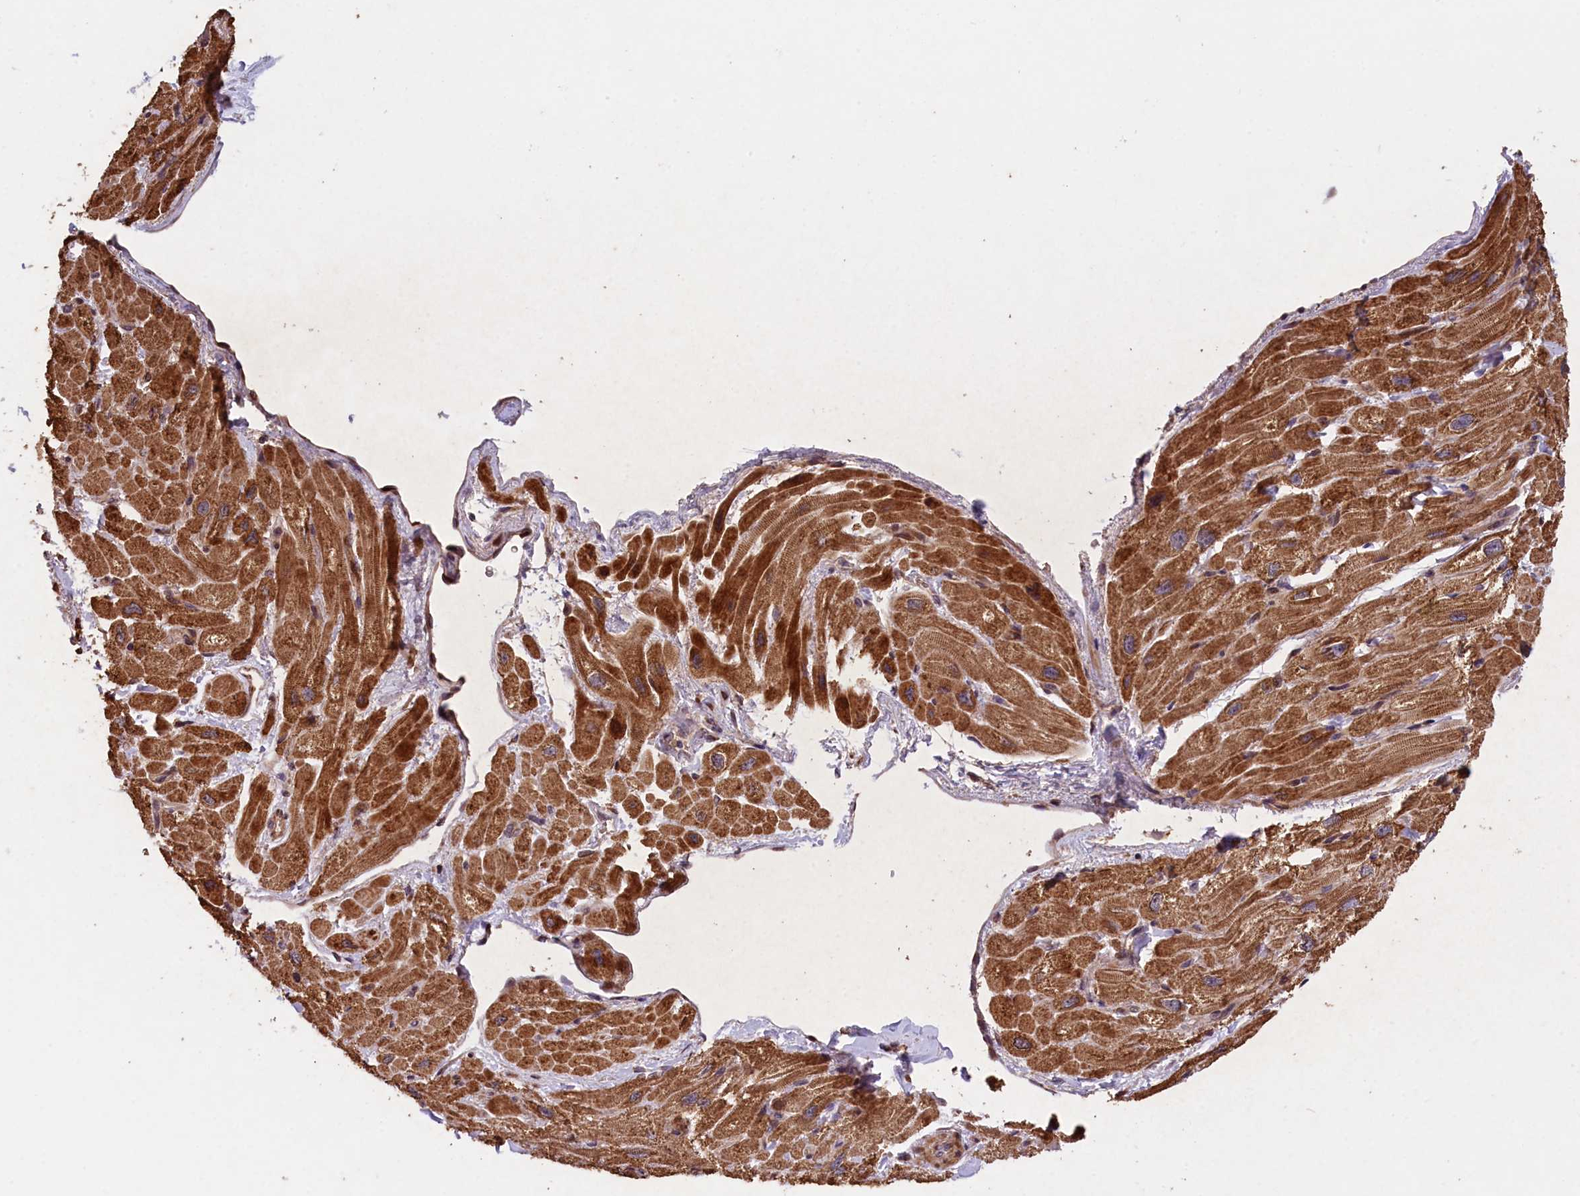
{"staining": {"intensity": "moderate", "quantity": ">75%", "location": "cytoplasmic/membranous"}, "tissue": "heart muscle", "cell_type": "Cardiomyocytes", "image_type": "normal", "snomed": [{"axis": "morphology", "description": "Normal tissue, NOS"}, {"axis": "topography", "description": "Heart"}], "caption": "Immunohistochemistry (DAB) staining of unremarkable human heart muscle displays moderate cytoplasmic/membranous protein staining in approximately >75% of cardiomyocytes.", "gene": "DNAJB9", "patient": {"sex": "male", "age": 65}}